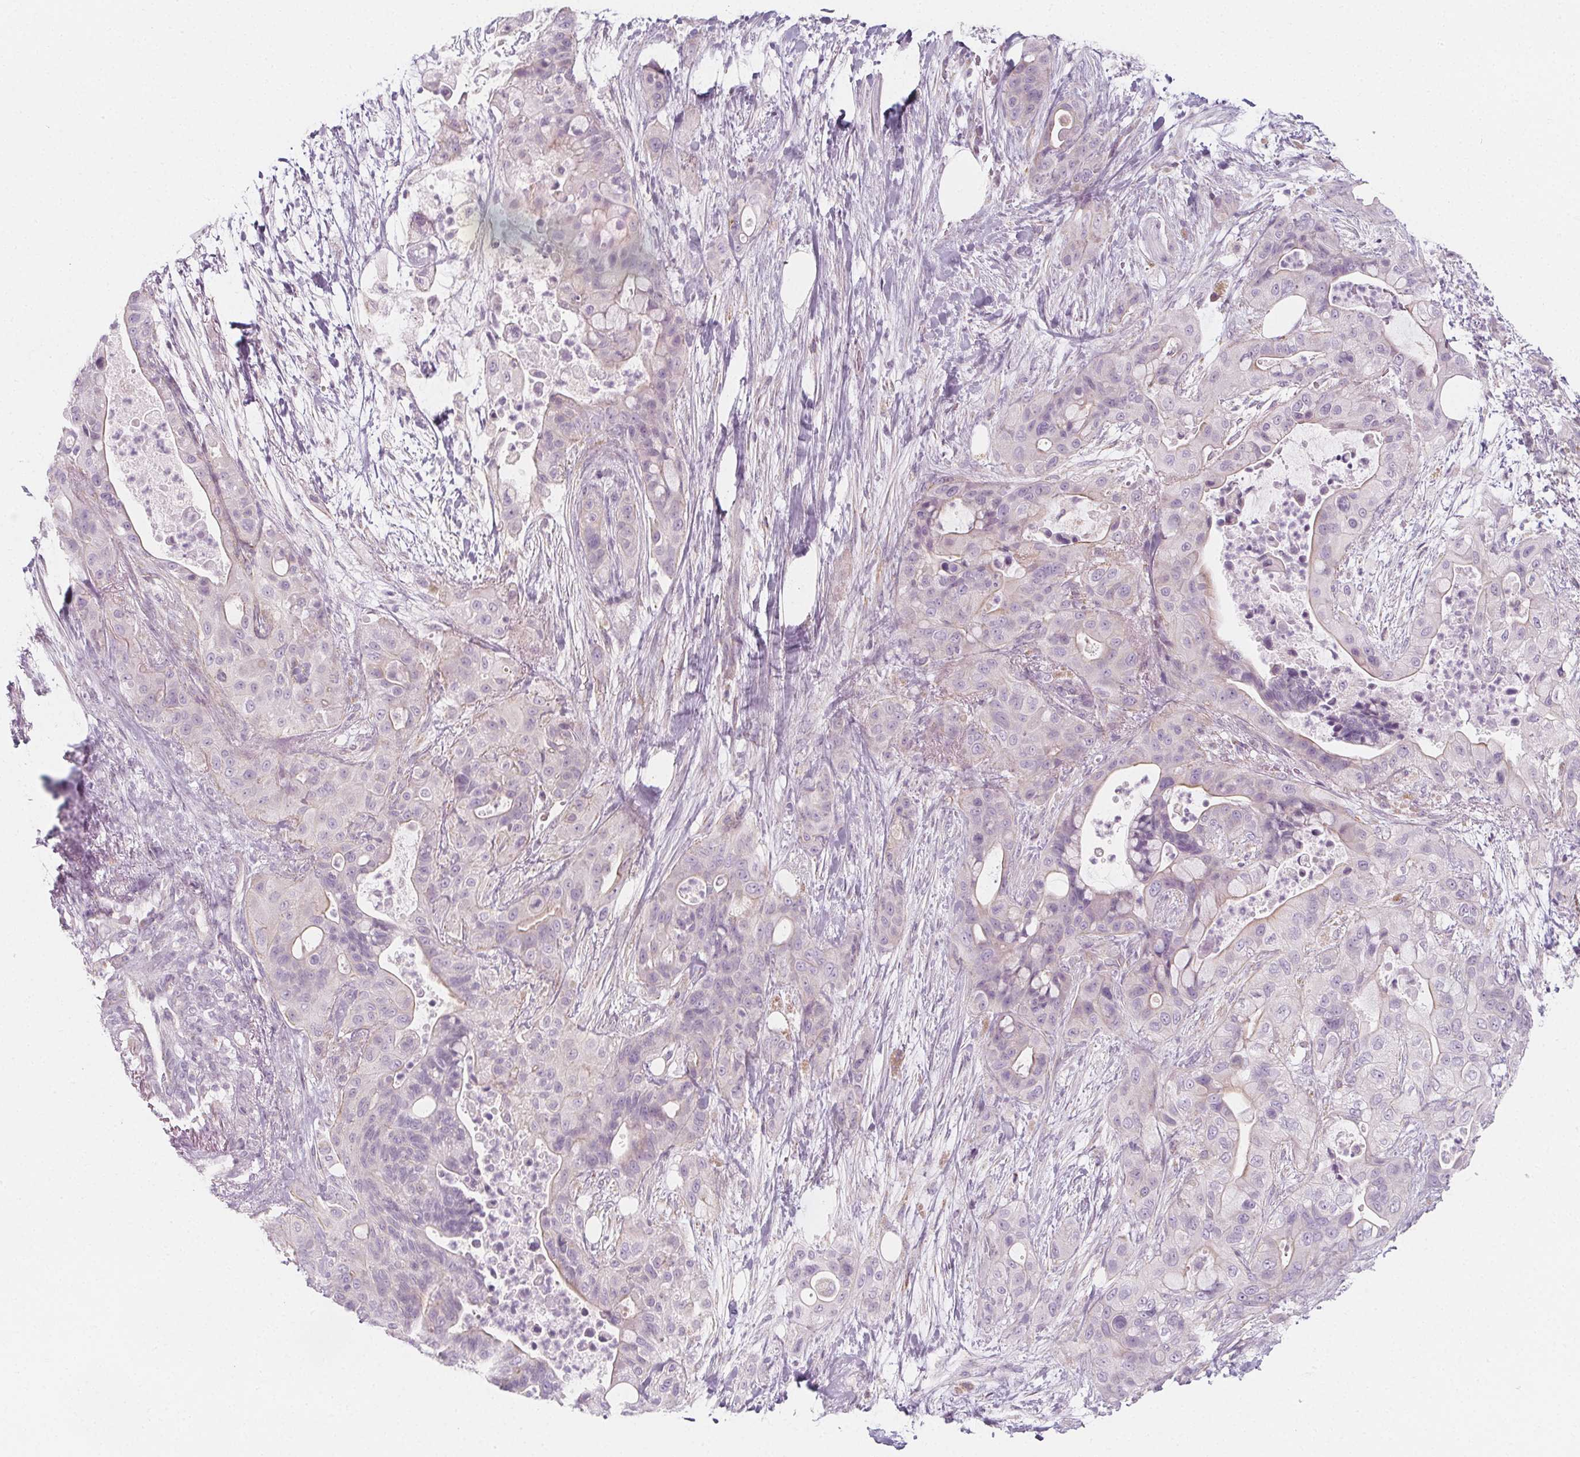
{"staining": {"intensity": "negative", "quantity": "none", "location": "none"}, "tissue": "pancreatic cancer", "cell_type": "Tumor cells", "image_type": "cancer", "snomed": [{"axis": "morphology", "description": "Adenocarcinoma, NOS"}, {"axis": "topography", "description": "Pancreas"}], "caption": "Image shows no protein staining in tumor cells of pancreatic cancer (adenocarcinoma) tissue.", "gene": "IL17C", "patient": {"sex": "male", "age": 71}}